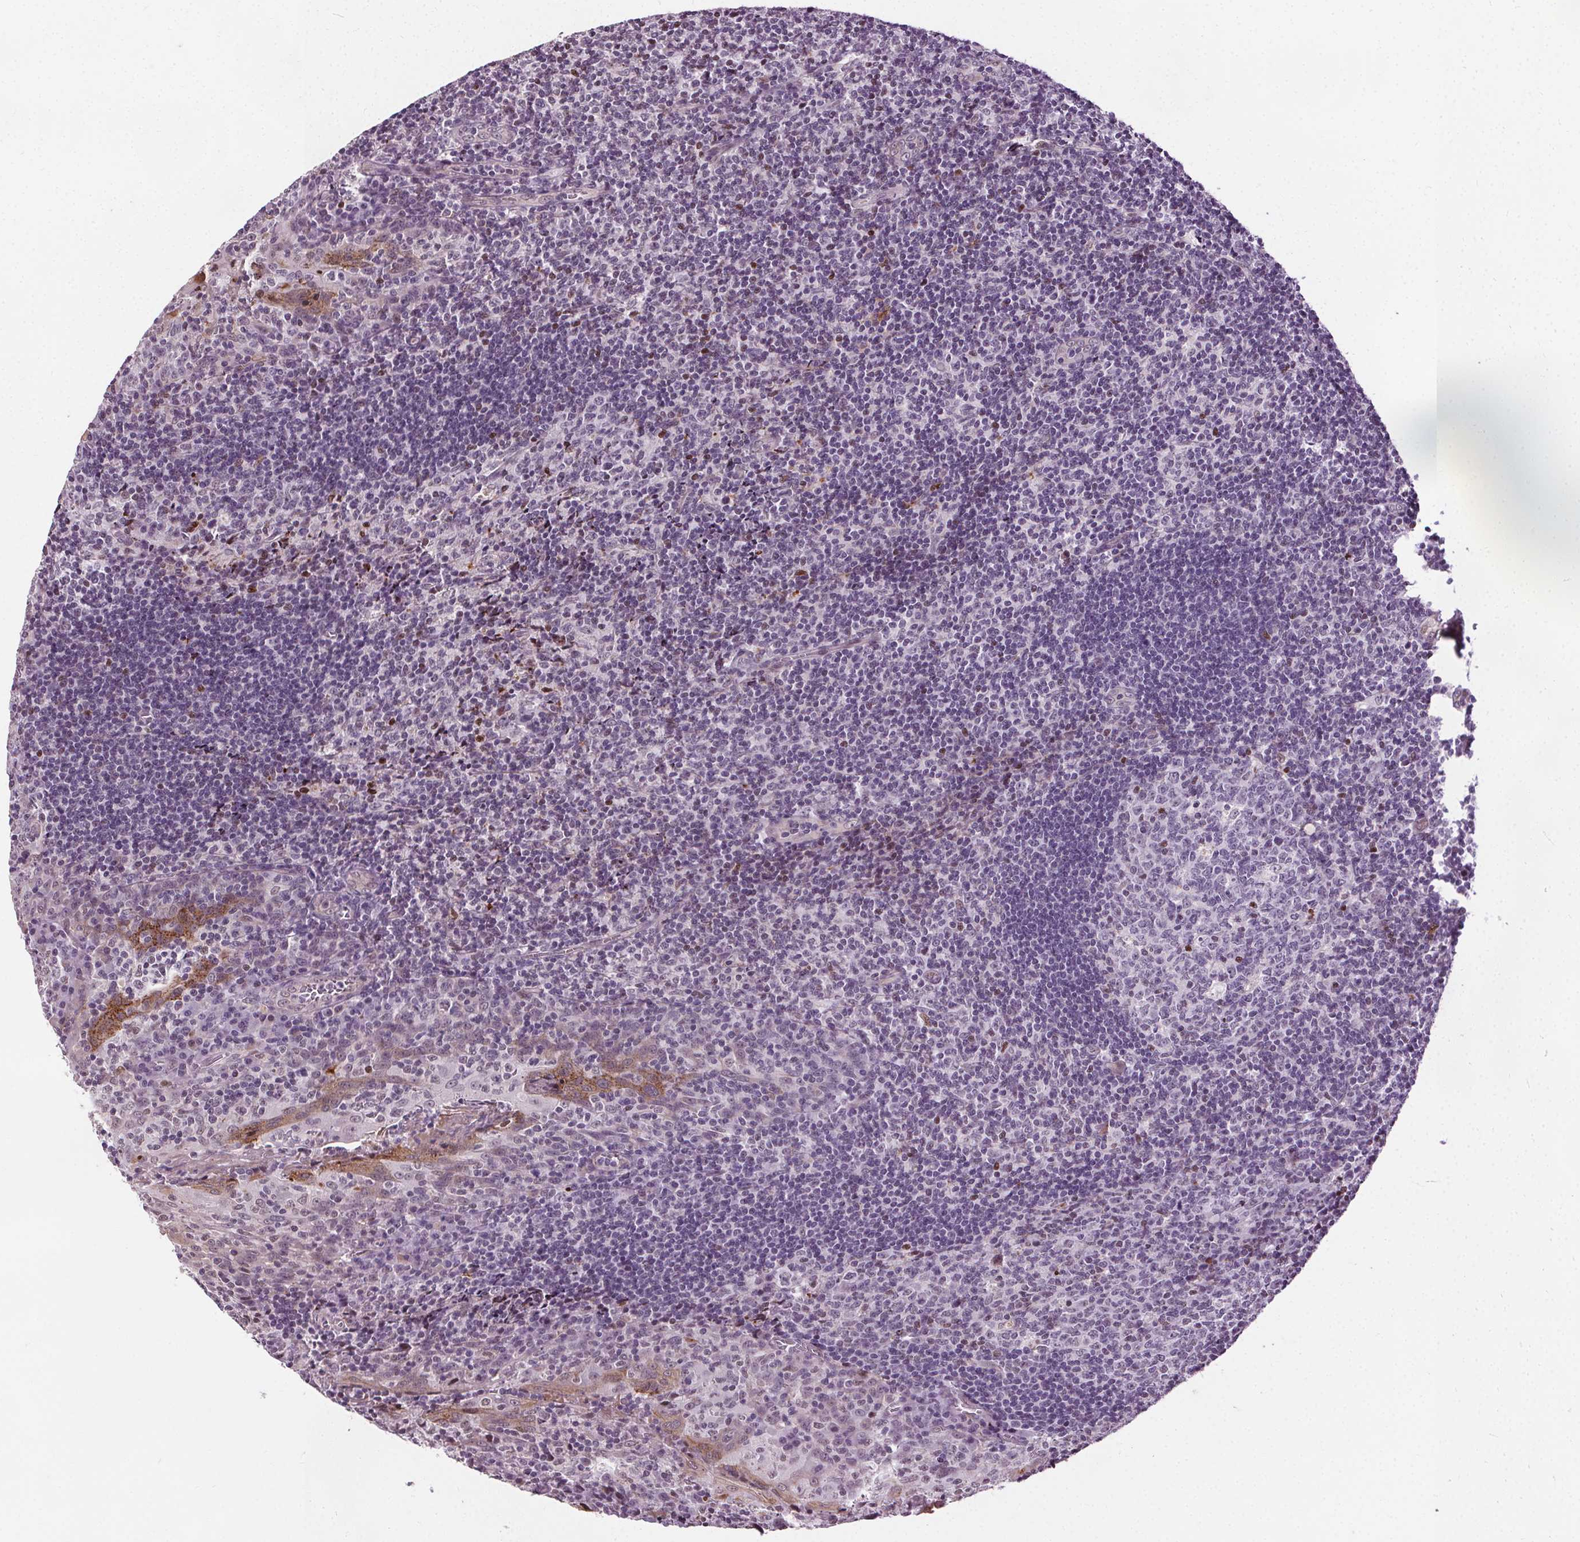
{"staining": {"intensity": "negative", "quantity": "none", "location": "none"}, "tissue": "tonsil", "cell_type": "Germinal center cells", "image_type": "normal", "snomed": [{"axis": "morphology", "description": "Normal tissue, NOS"}, {"axis": "topography", "description": "Tonsil"}], "caption": "The micrograph reveals no staining of germinal center cells in normal tonsil.", "gene": "CEBPA", "patient": {"sex": "male", "age": 17}}